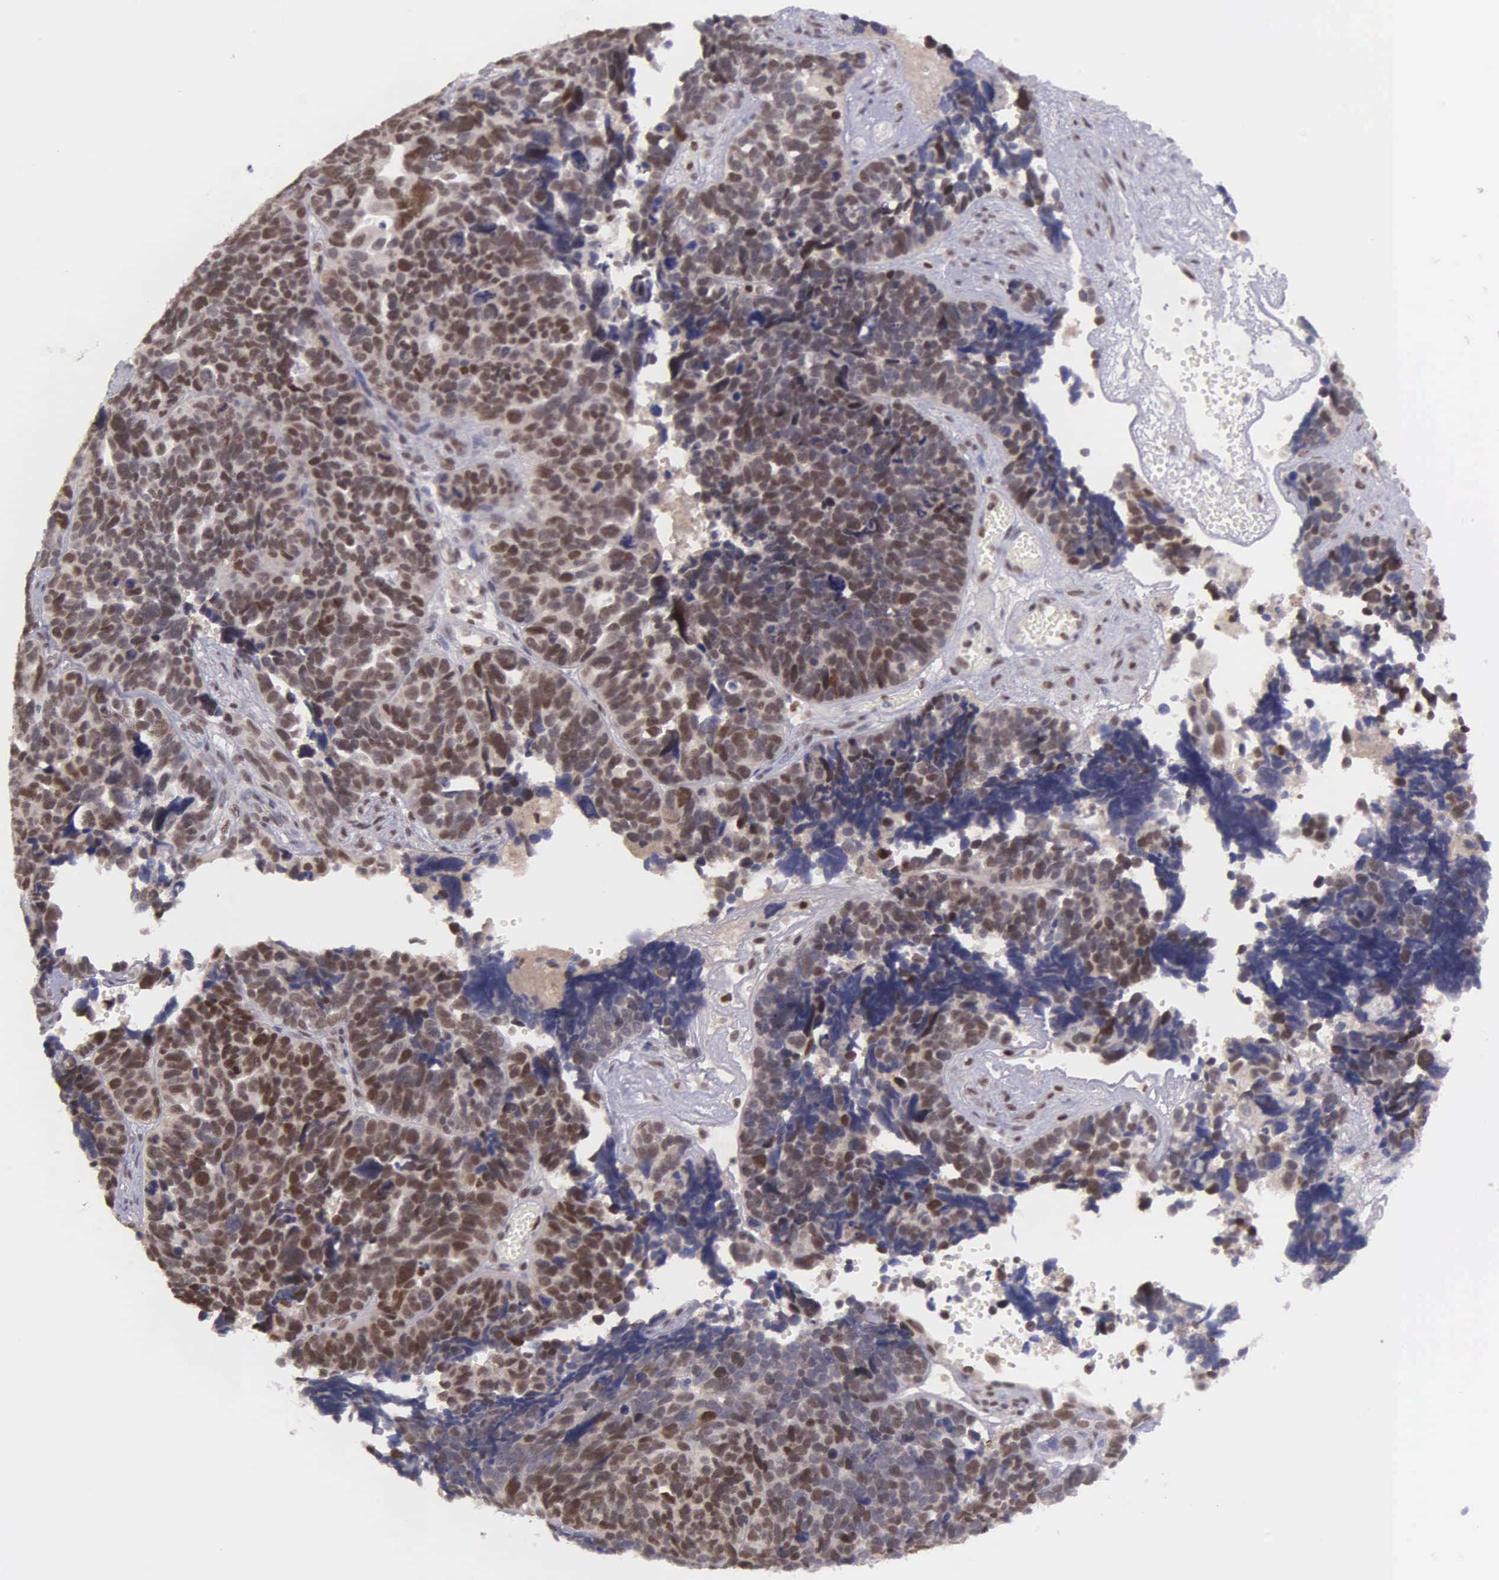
{"staining": {"intensity": "strong", "quantity": ">75%", "location": "cytoplasmic/membranous,nuclear"}, "tissue": "ovarian cancer", "cell_type": "Tumor cells", "image_type": "cancer", "snomed": [{"axis": "morphology", "description": "Cystadenocarcinoma, serous, NOS"}, {"axis": "topography", "description": "Ovary"}], "caption": "A brown stain shows strong cytoplasmic/membranous and nuclear staining of a protein in human ovarian cancer tumor cells.", "gene": "UBR7", "patient": {"sex": "female", "age": 77}}